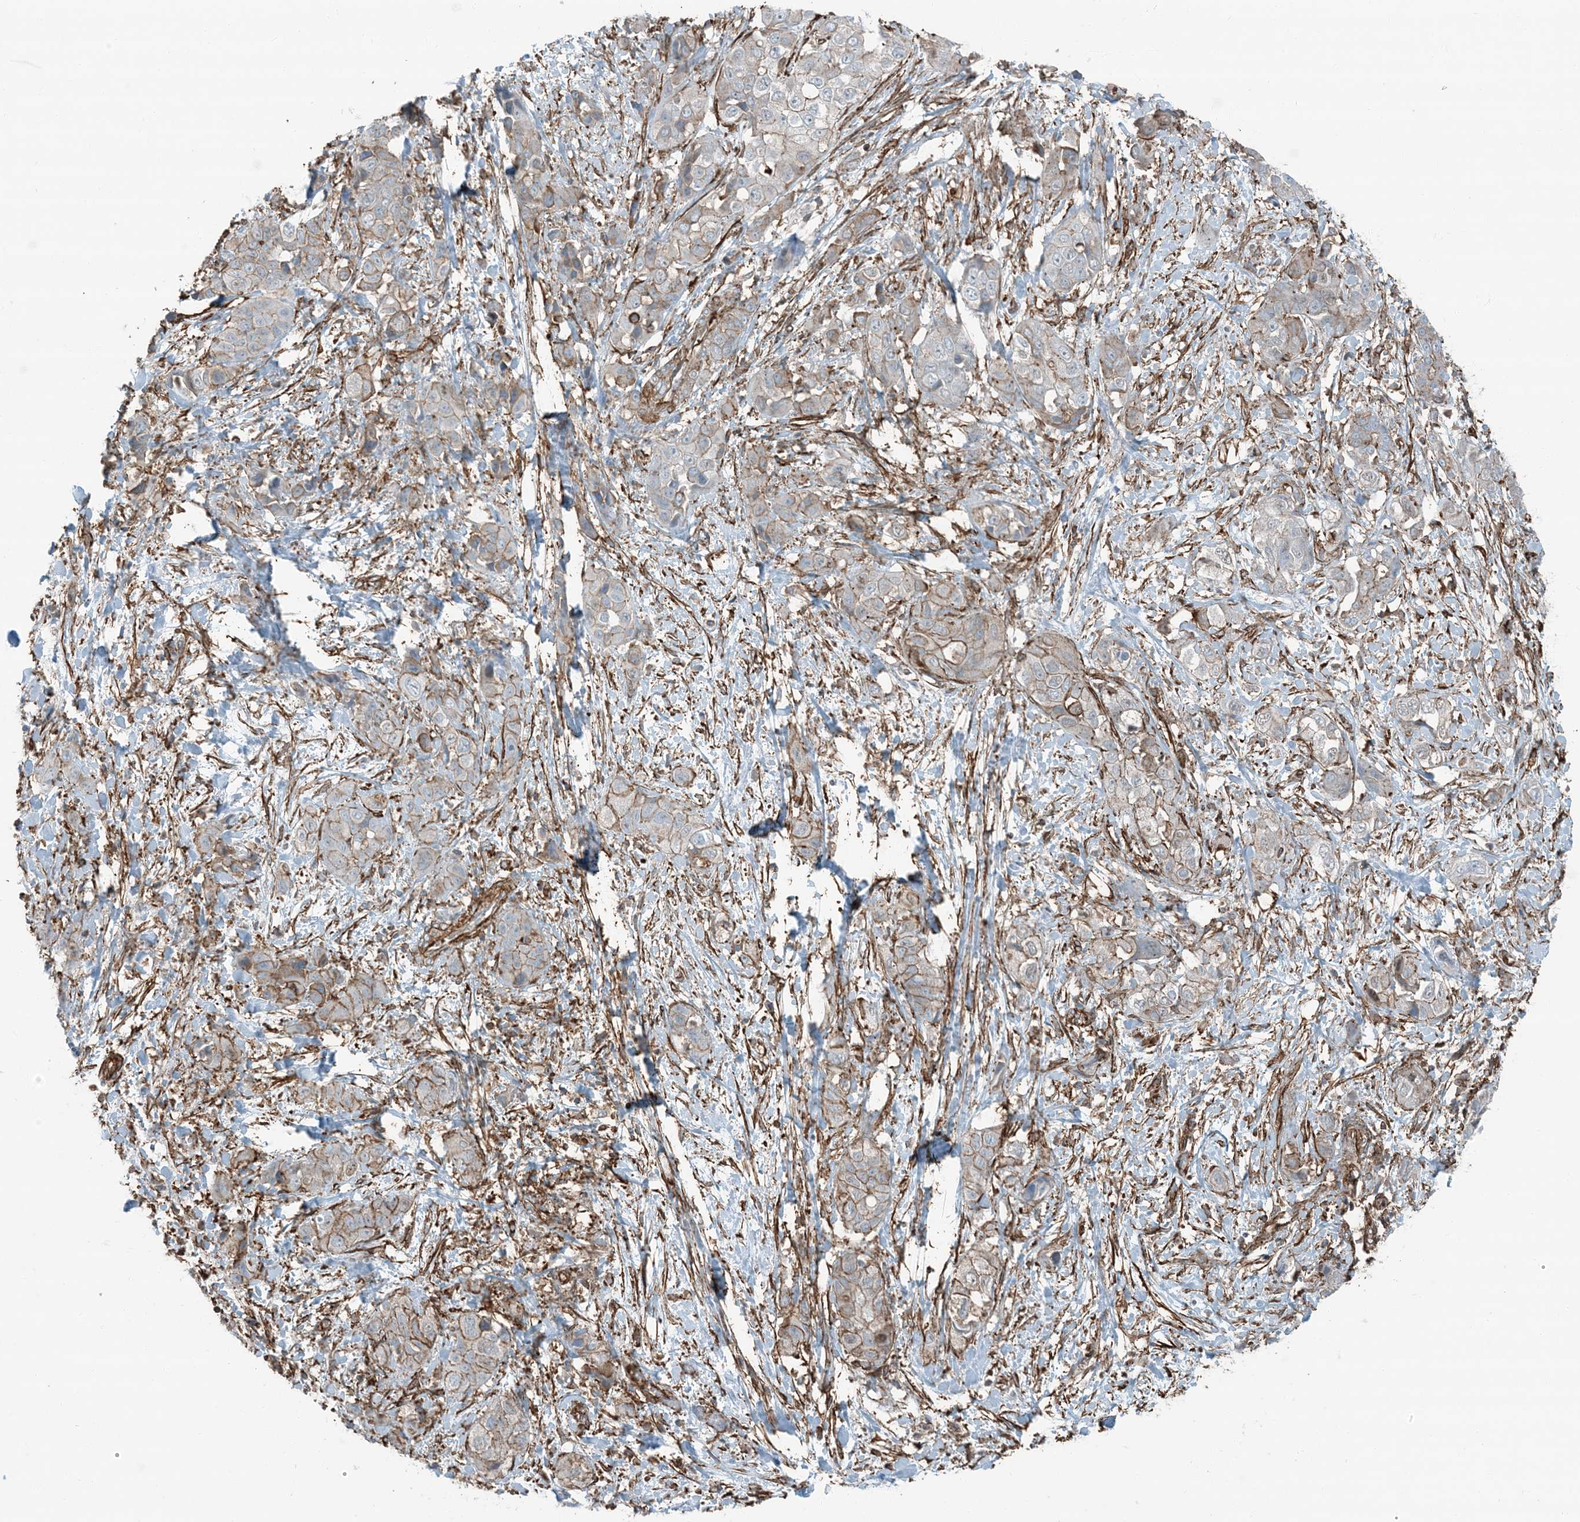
{"staining": {"intensity": "weak", "quantity": "25%-75%", "location": "cytoplasmic/membranous"}, "tissue": "liver cancer", "cell_type": "Tumor cells", "image_type": "cancer", "snomed": [{"axis": "morphology", "description": "Cholangiocarcinoma"}, {"axis": "topography", "description": "Liver"}], "caption": "The histopathology image shows staining of liver cholangiocarcinoma, revealing weak cytoplasmic/membranous protein positivity (brown color) within tumor cells. (brown staining indicates protein expression, while blue staining denotes nuclei).", "gene": "APOBEC3C", "patient": {"sex": "female", "age": 52}}